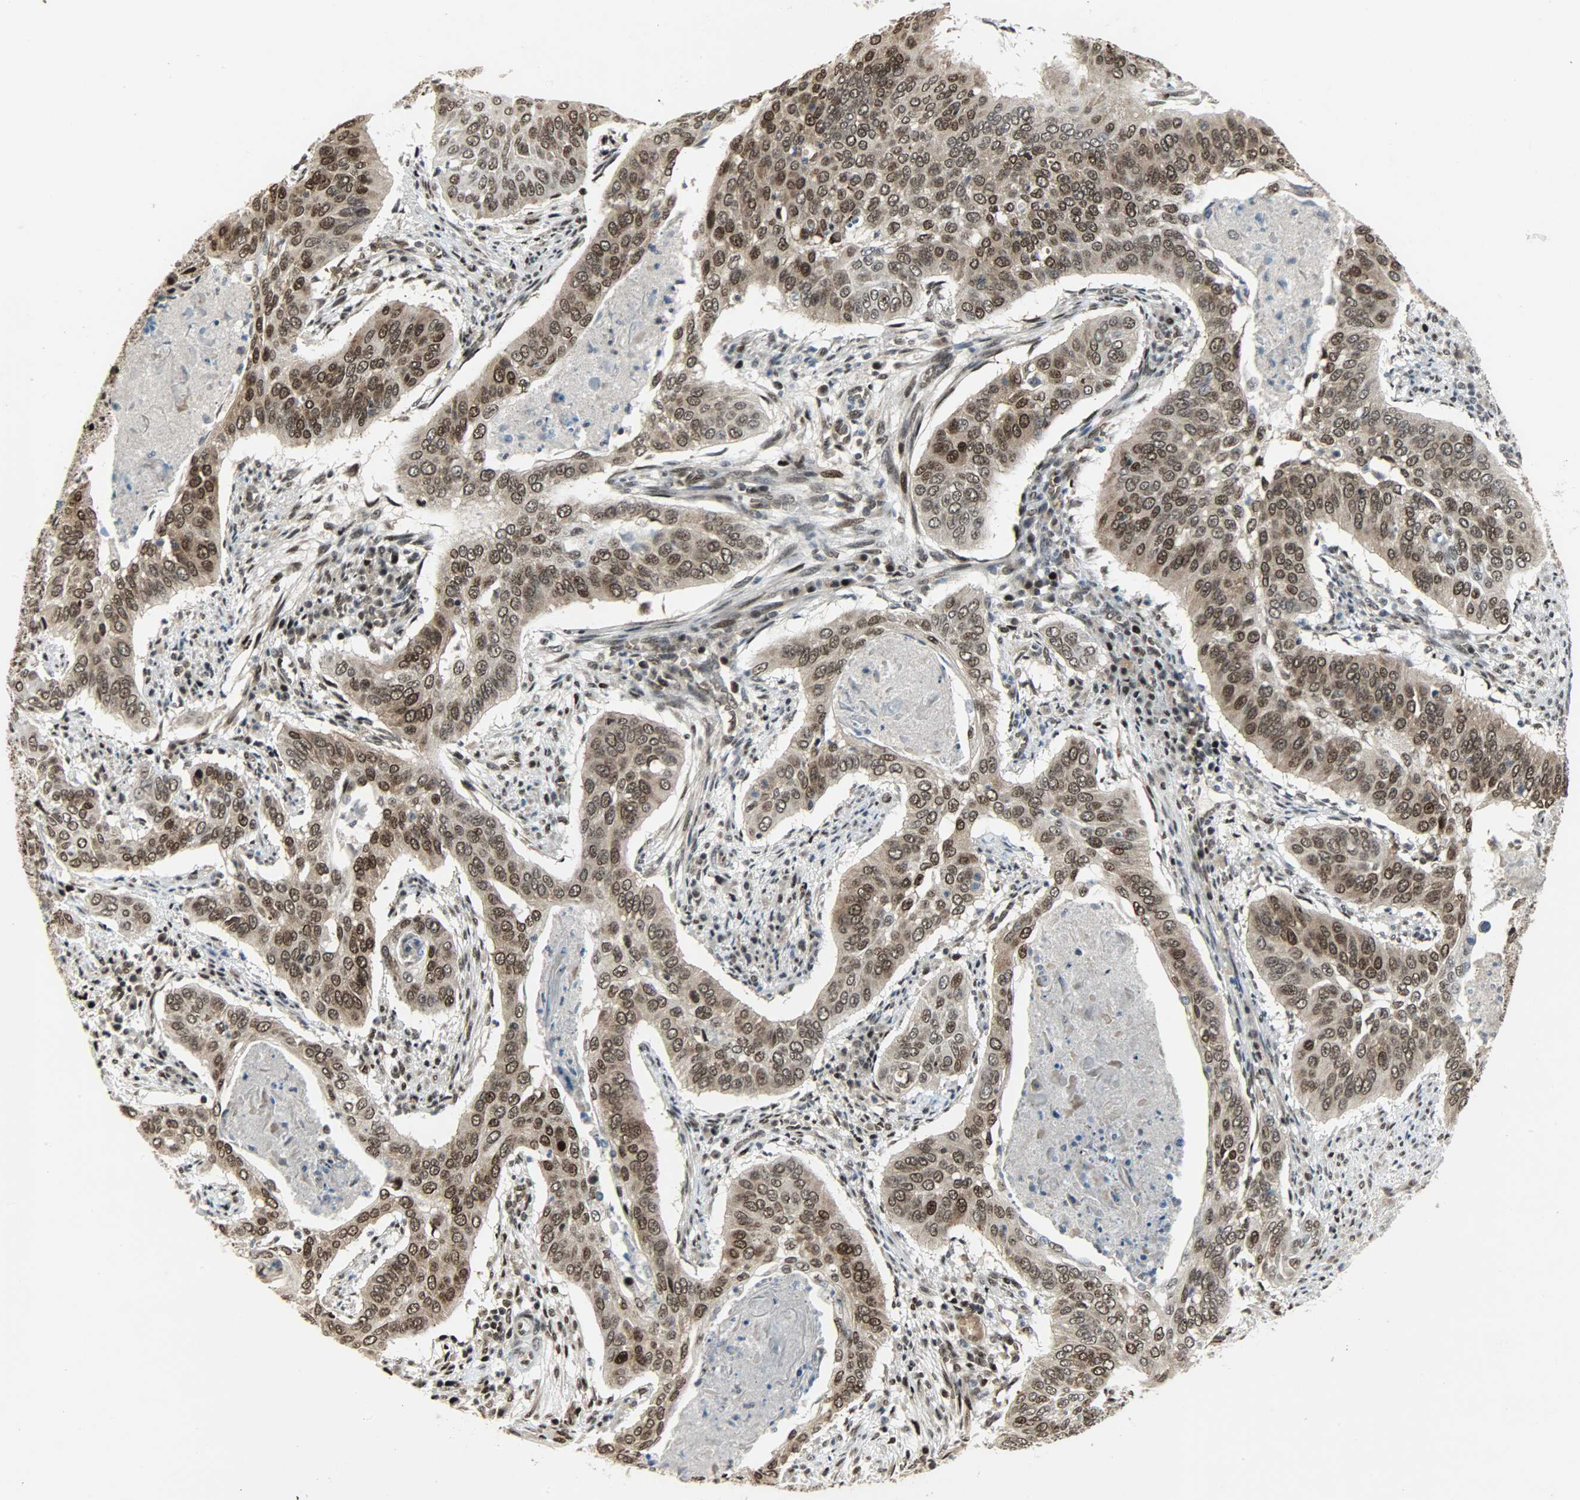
{"staining": {"intensity": "strong", "quantity": ">75%", "location": "cytoplasmic/membranous,nuclear"}, "tissue": "cervical cancer", "cell_type": "Tumor cells", "image_type": "cancer", "snomed": [{"axis": "morphology", "description": "Squamous cell carcinoma, NOS"}, {"axis": "topography", "description": "Cervix"}], "caption": "A brown stain labels strong cytoplasmic/membranous and nuclear staining of a protein in human squamous cell carcinoma (cervical) tumor cells.", "gene": "SNAI1", "patient": {"sex": "female", "age": 39}}